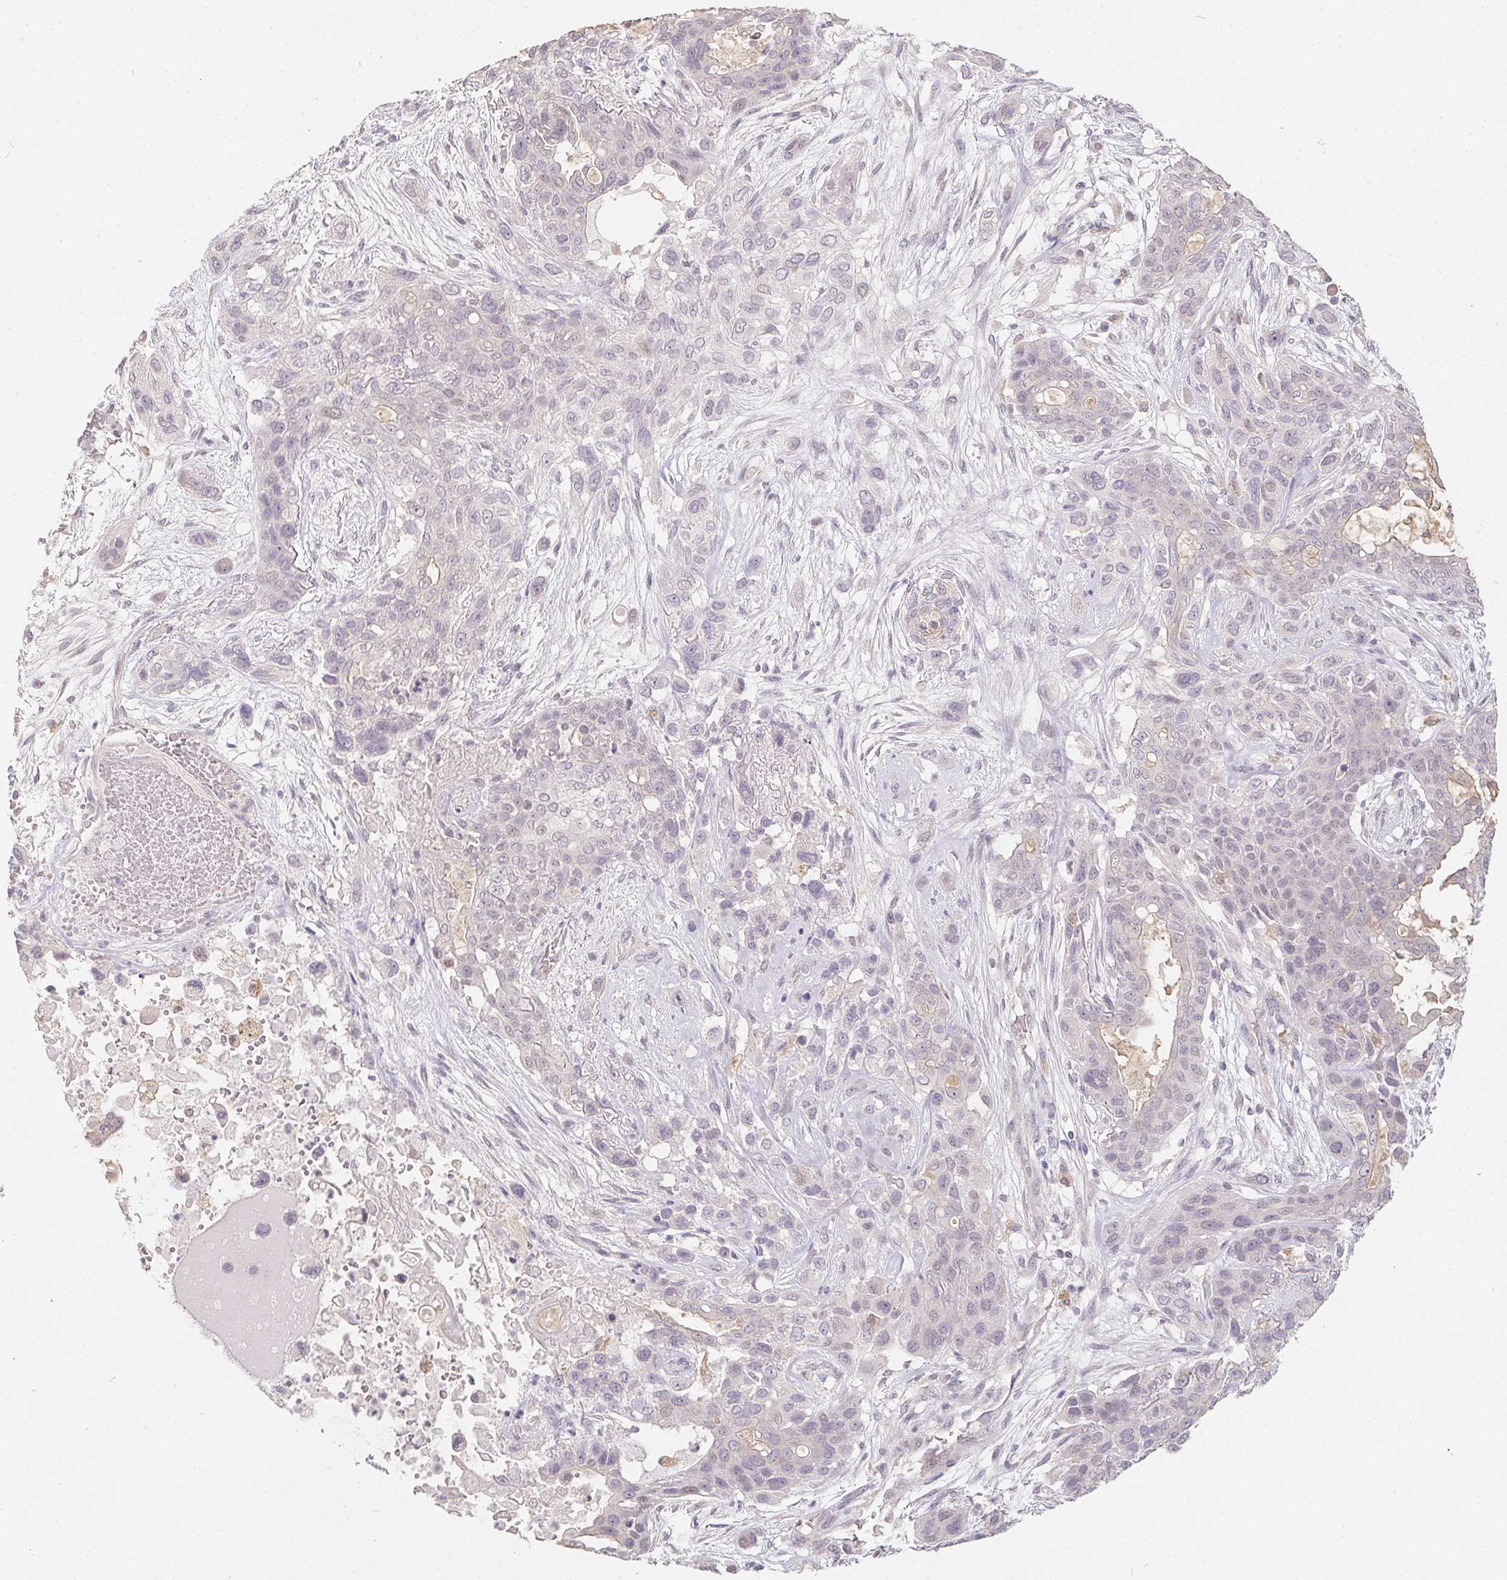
{"staining": {"intensity": "negative", "quantity": "none", "location": "none"}, "tissue": "lung cancer", "cell_type": "Tumor cells", "image_type": "cancer", "snomed": [{"axis": "morphology", "description": "Squamous cell carcinoma, NOS"}, {"axis": "topography", "description": "Lung"}], "caption": "A high-resolution micrograph shows IHC staining of lung cancer, which reveals no significant positivity in tumor cells.", "gene": "SOAT1", "patient": {"sex": "female", "age": 70}}